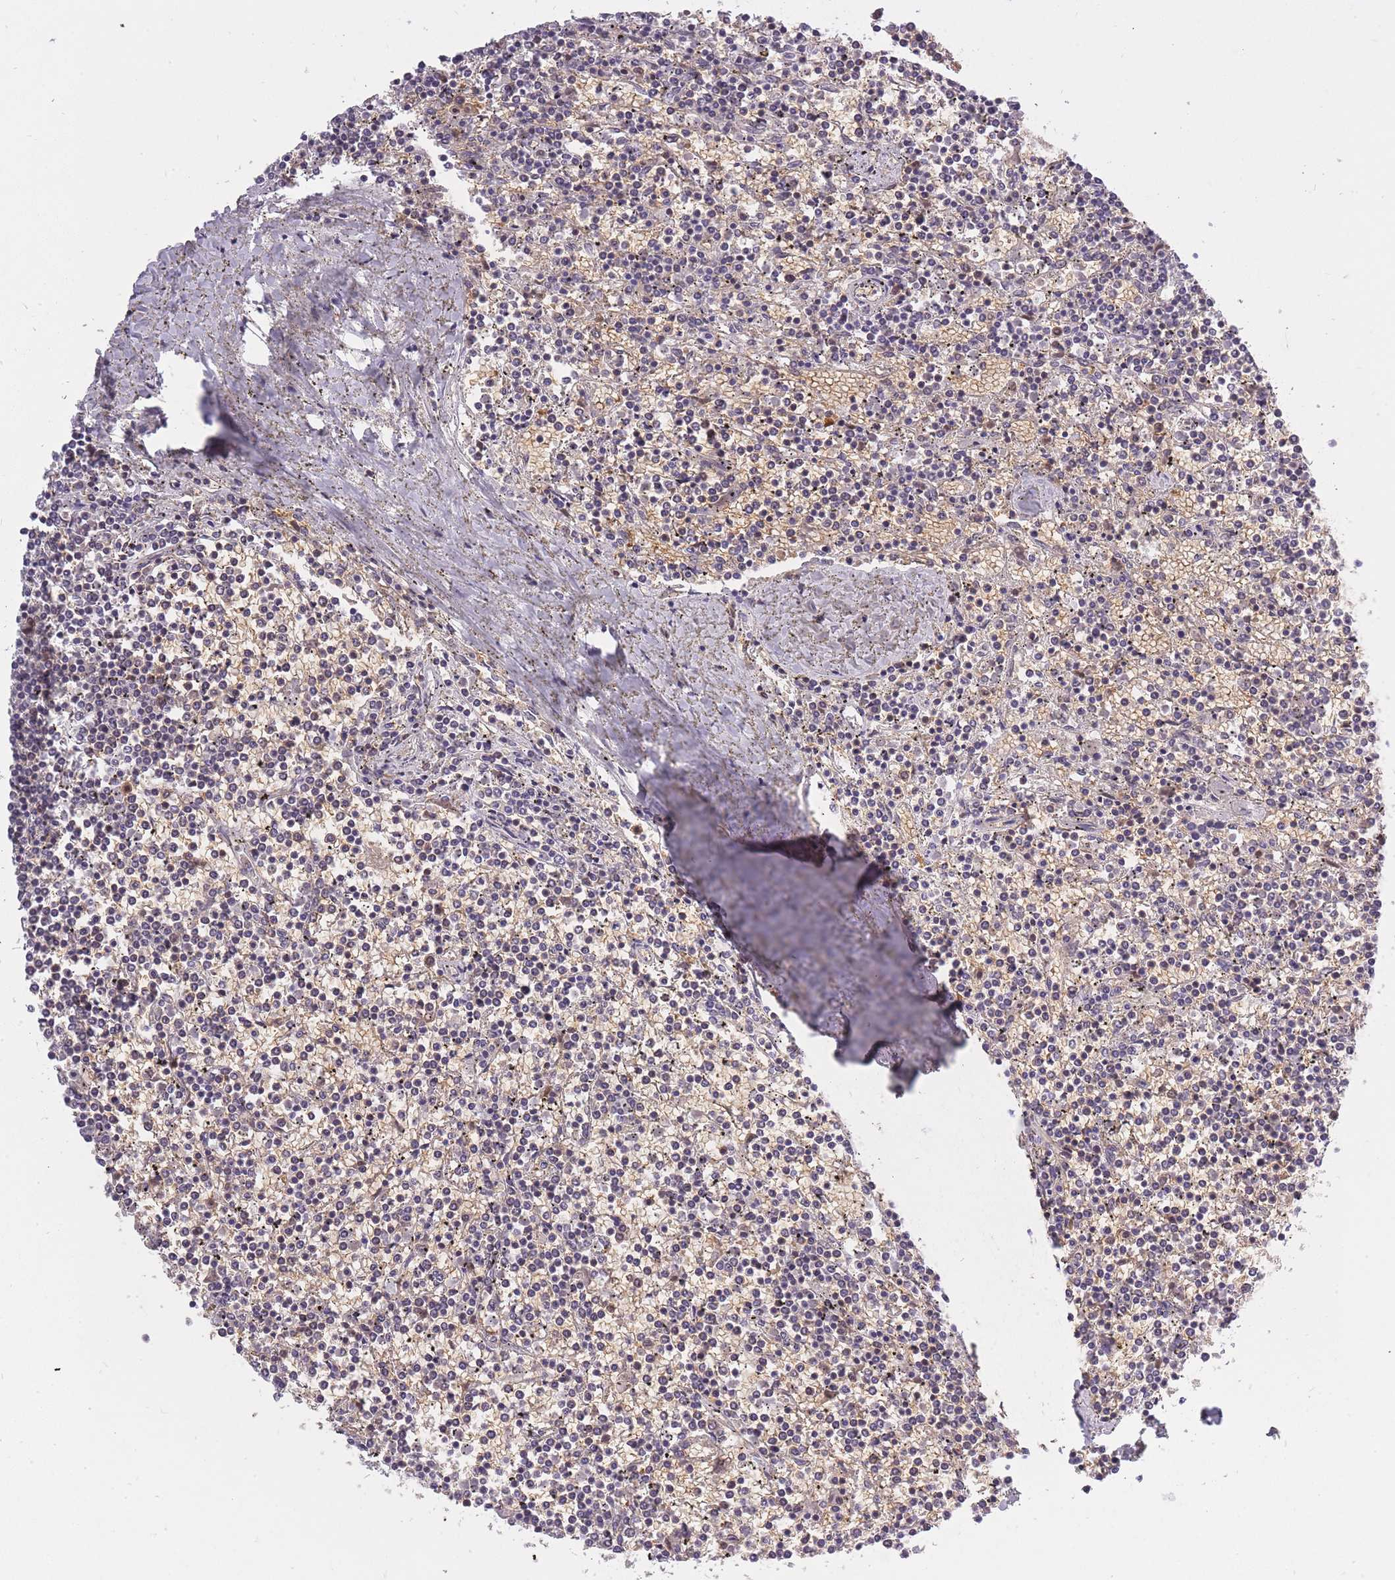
{"staining": {"intensity": "weak", "quantity": "<25%", "location": "nuclear"}, "tissue": "lymphoma", "cell_type": "Tumor cells", "image_type": "cancer", "snomed": [{"axis": "morphology", "description": "Malignant lymphoma, non-Hodgkin's type, Low grade"}, {"axis": "topography", "description": "Spleen"}], "caption": "Immunohistochemical staining of human lymphoma displays no significant staining in tumor cells.", "gene": "CXorf38", "patient": {"sex": "female", "age": 19}}